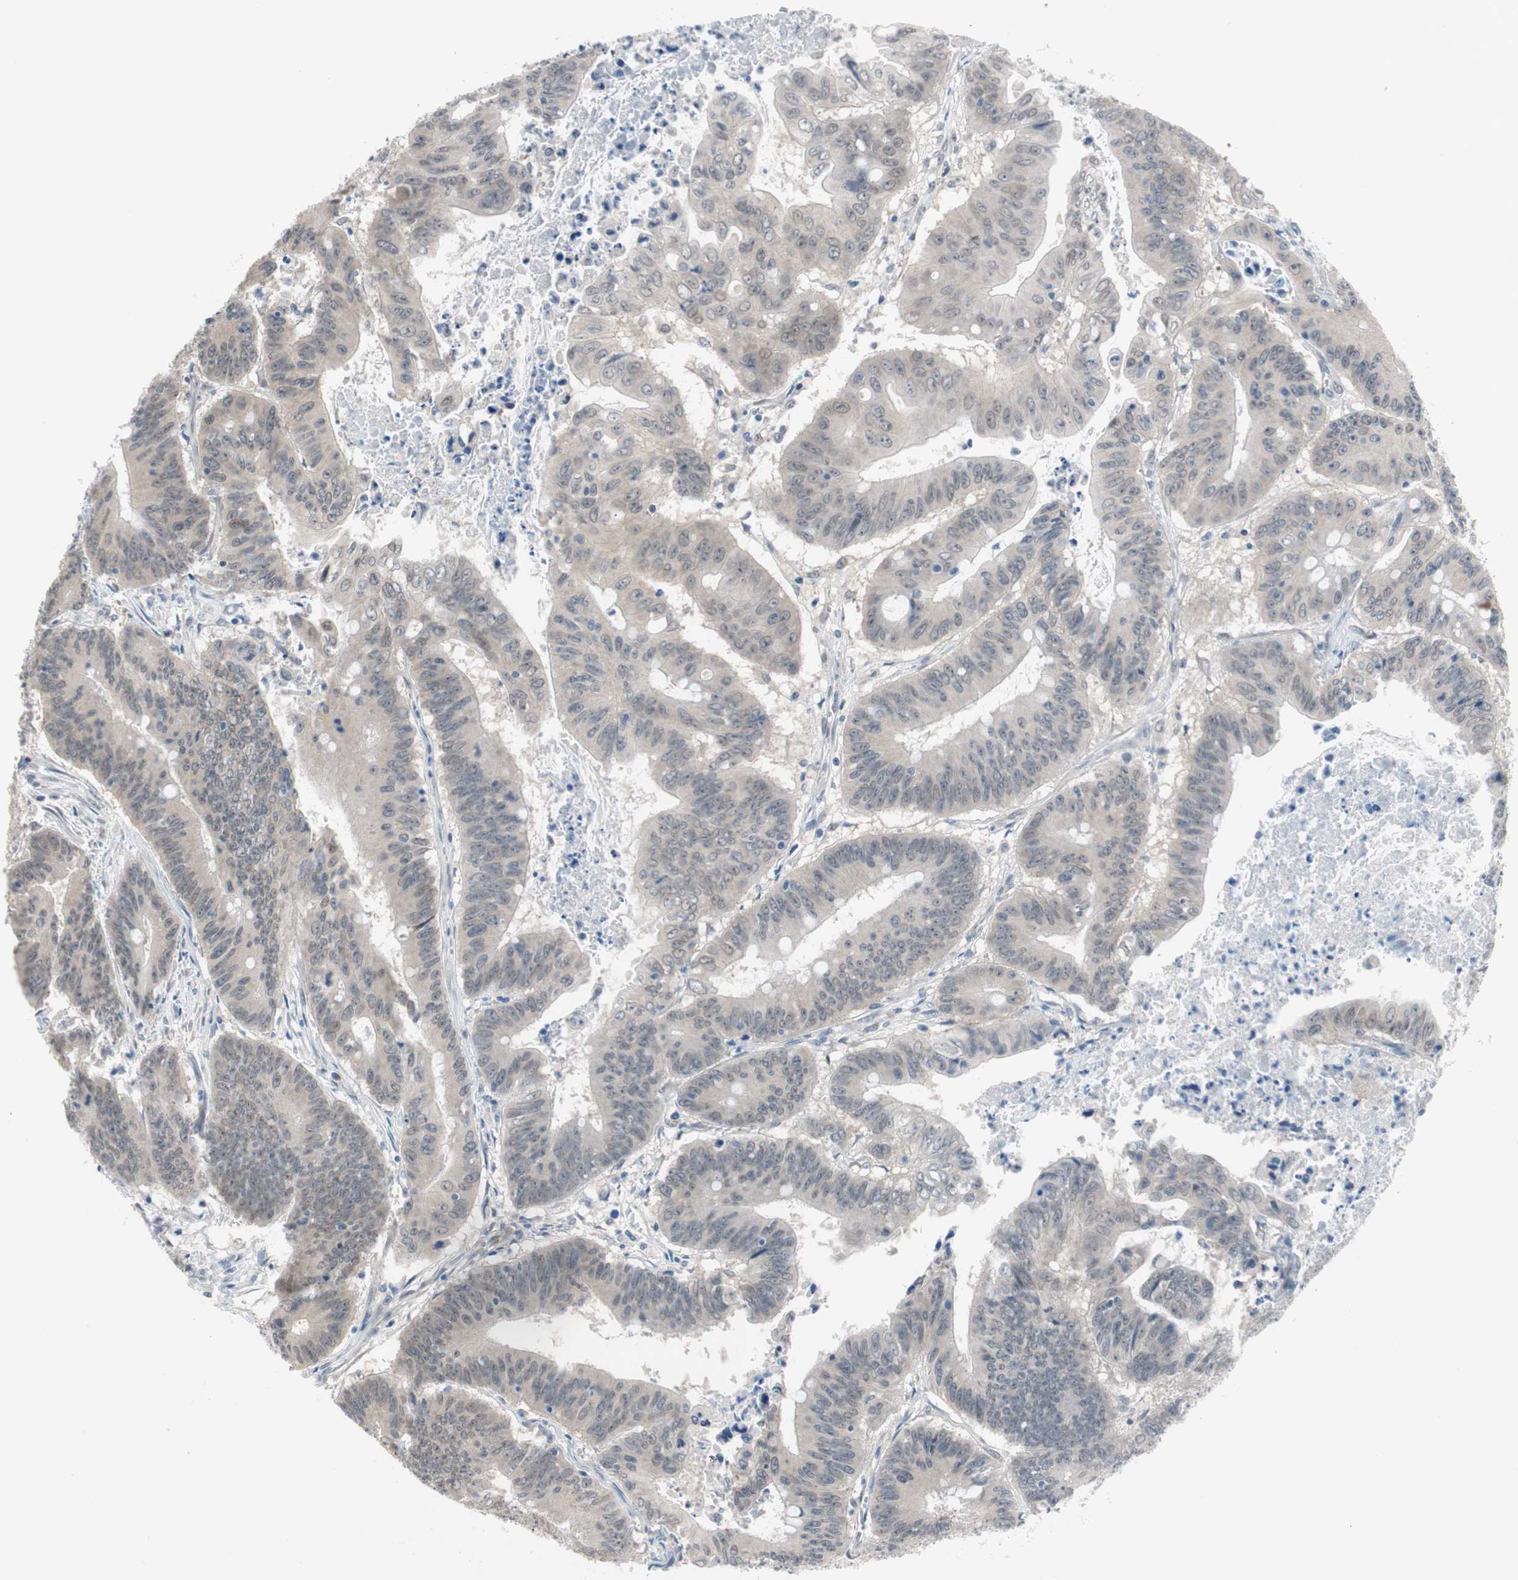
{"staining": {"intensity": "weak", "quantity": "<25%", "location": "cytoplasmic/membranous"}, "tissue": "colorectal cancer", "cell_type": "Tumor cells", "image_type": "cancer", "snomed": [{"axis": "morphology", "description": "Adenocarcinoma, NOS"}, {"axis": "topography", "description": "Colon"}], "caption": "Immunohistochemistry micrograph of neoplastic tissue: colorectal adenocarcinoma stained with DAB reveals no significant protein staining in tumor cells.", "gene": "GRHL1", "patient": {"sex": "male", "age": 45}}